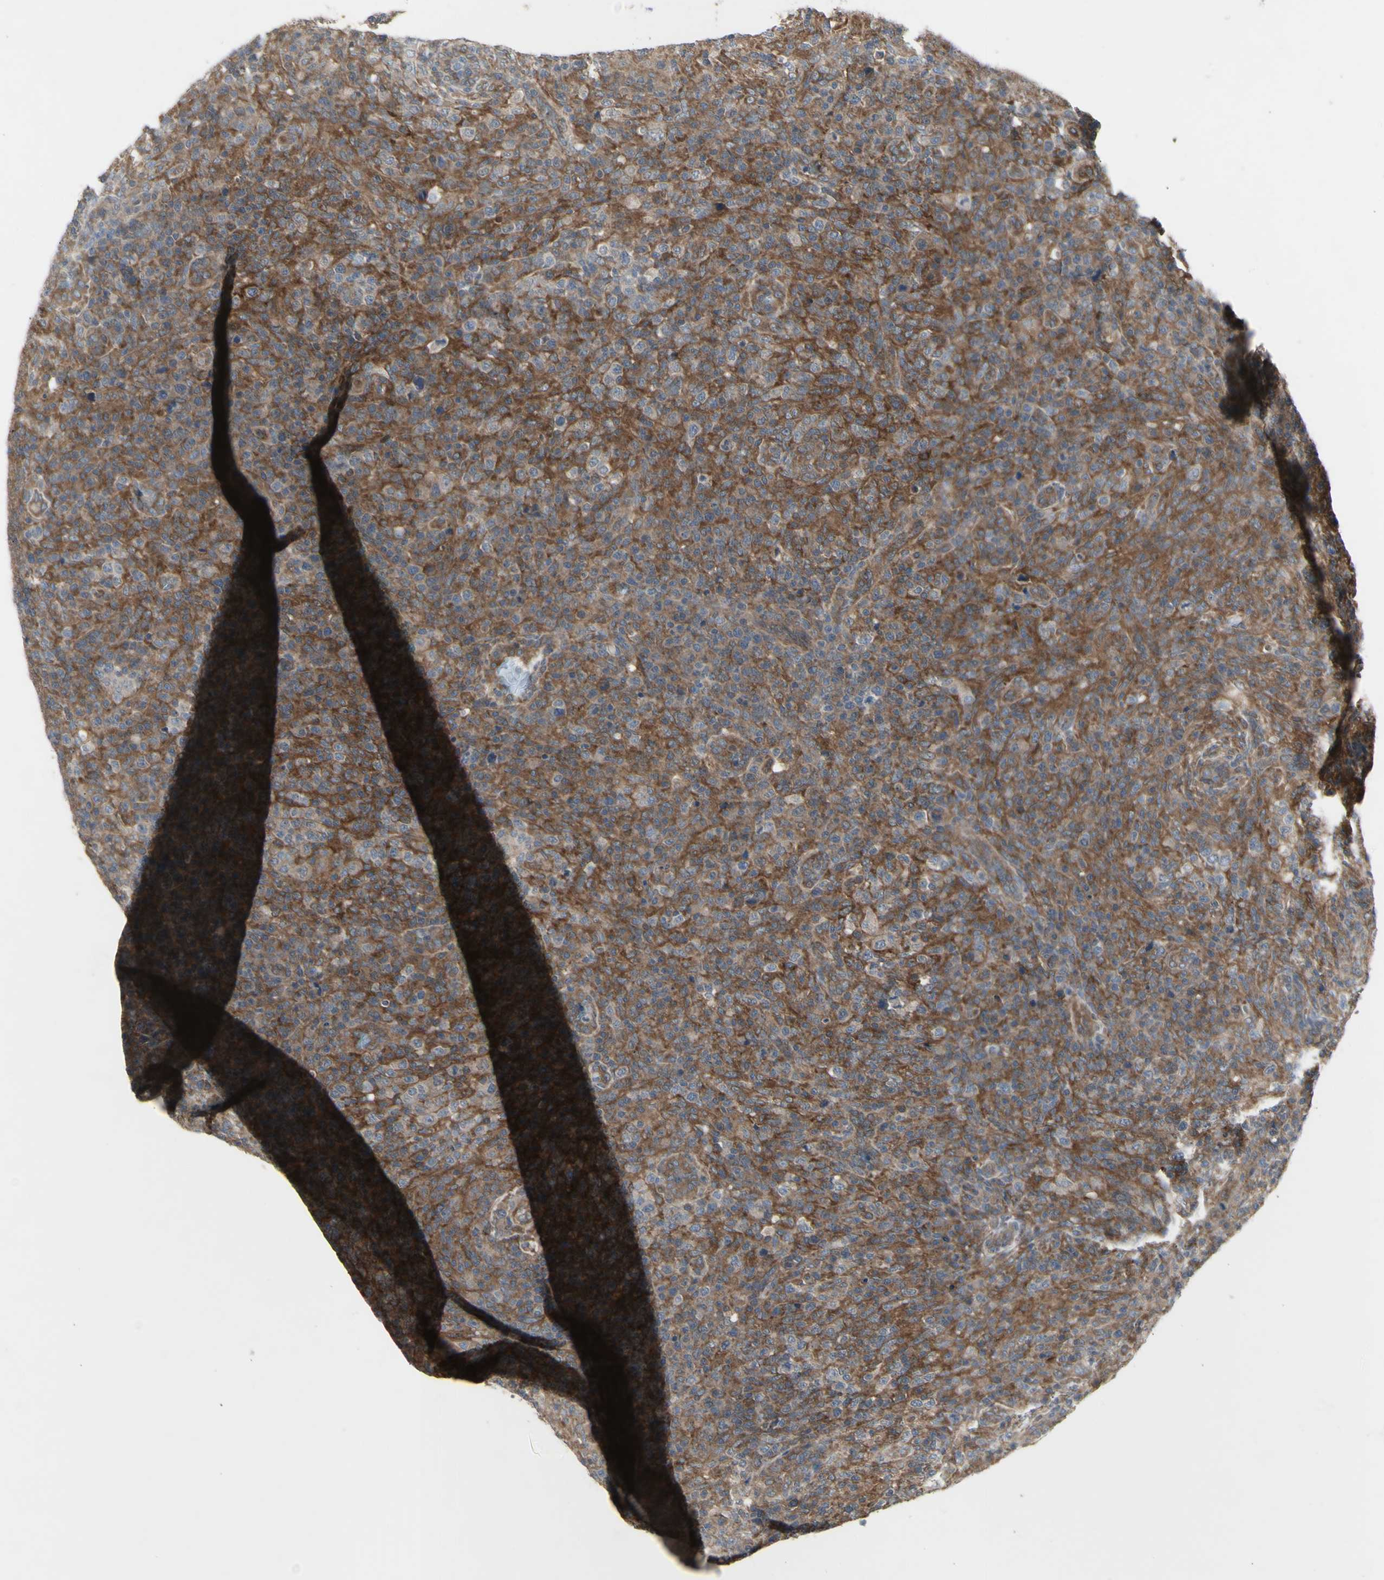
{"staining": {"intensity": "moderate", "quantity": ">75%", "location": "cytoplasmic/membranous"}, "tissue": "lymphoma", "cell_type": "Tumor cells", "image_type": "cancer", "snomed": [{"axis": "morphology", "description": "Malignant lymphoma, non-Hodgkin's type, High grade"}, {"axis": "topography", "description": "Lymph node"}], "caption": "A medium amount of moderate cytoplasmic/membranous staining is seen in approximately >75% of tumor cells in high-grade malignant lymphoma, non-Hodgkin's type tissue.", "gene": "CHURC1-FNTB", "patient": {"sex": "female", "age": 76}}